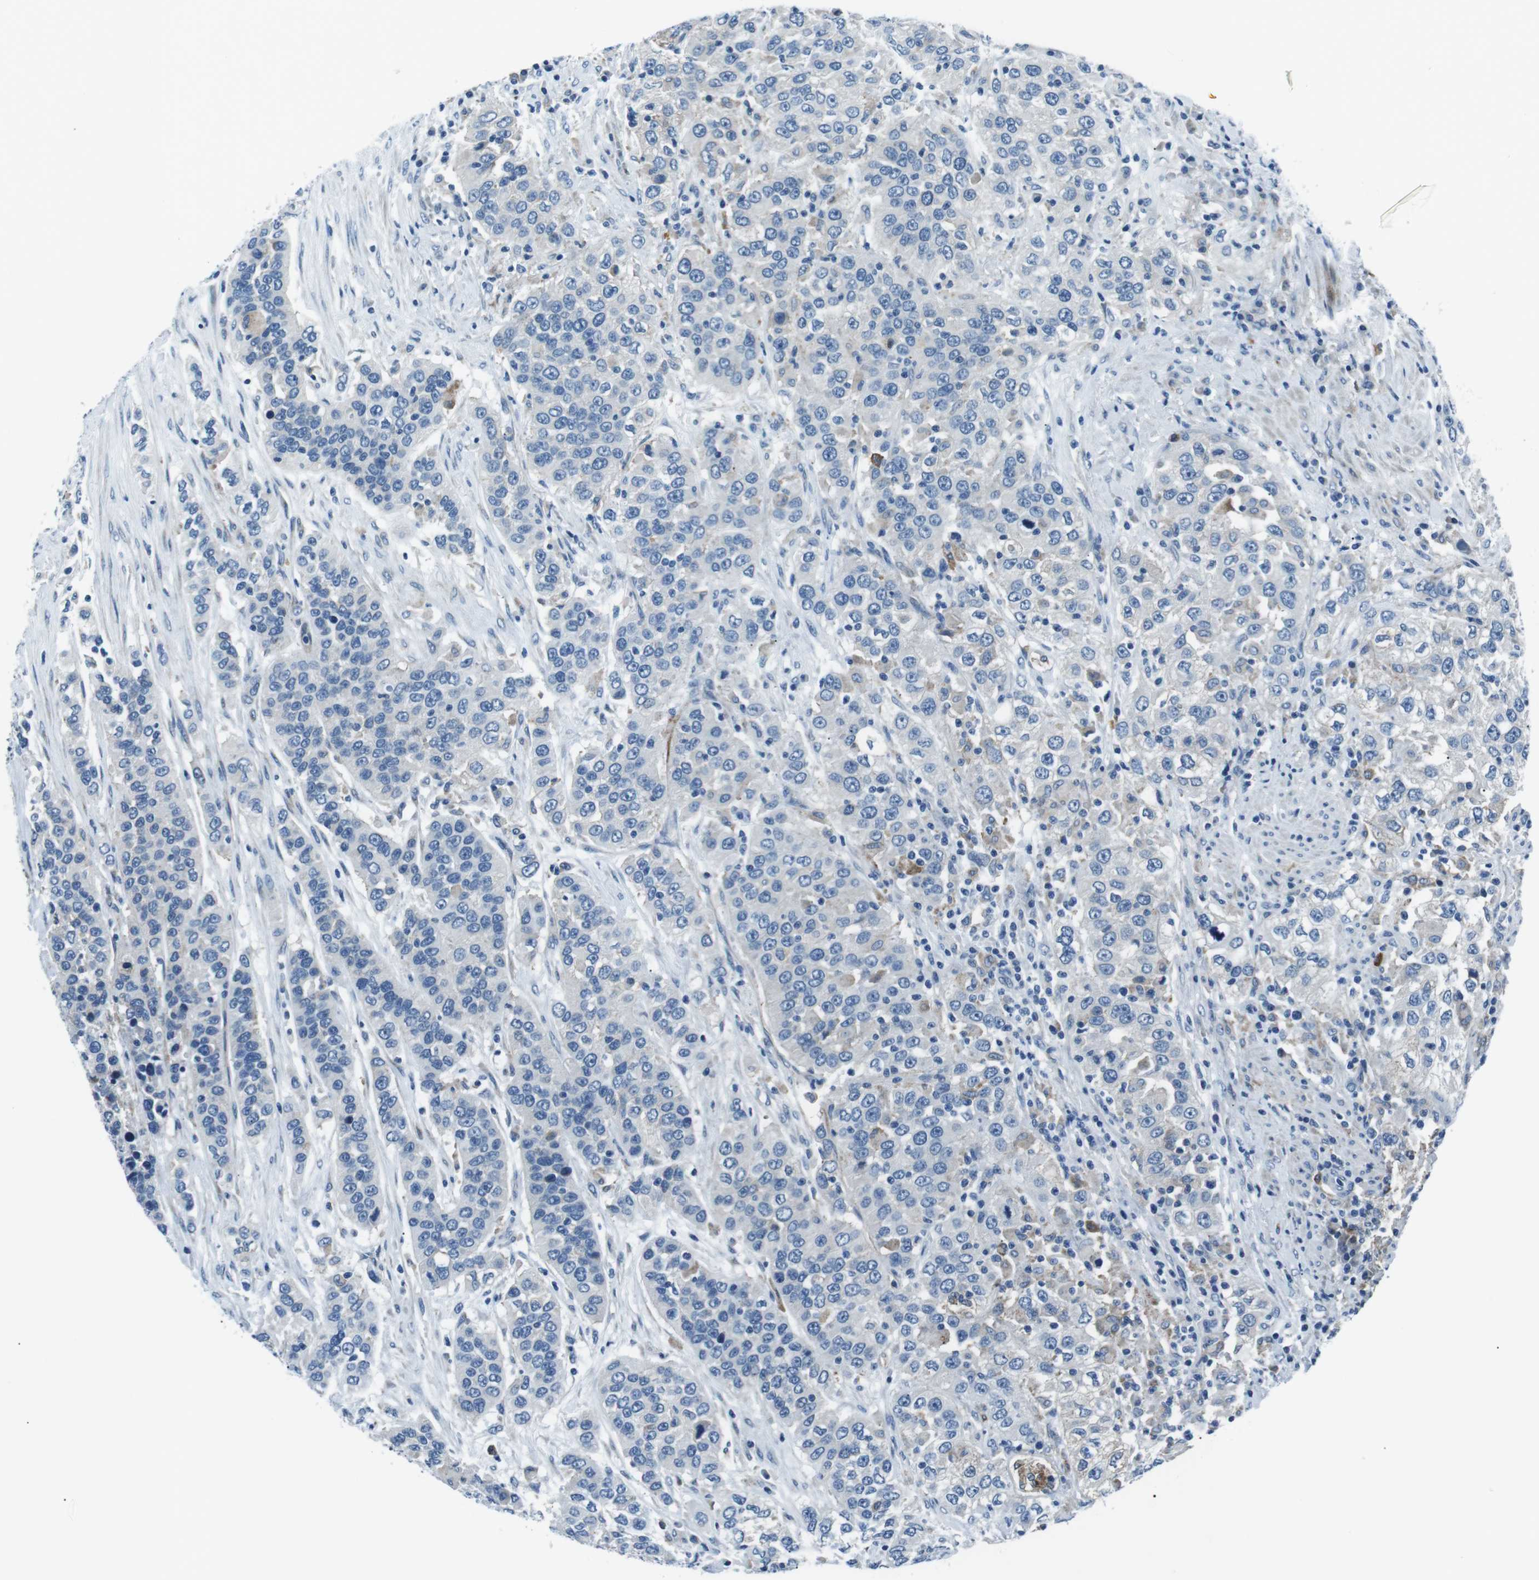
{"staining": {"intensity": "negative", "quantity": "none", "location": "none"}, "tissue": "urothelial cancer", "cell_type": "Tumor cells", "image_type": "cancer", "snomed": [{"axis": "morphology", "description": "Urothelial carcinoma, High grade"}, {"axis": "topography", "description": "Urinary bladder"}], "caption": "Immunohistochemistry photomicrograph of neoplastic tissue: urothelial cancer stained with DAB reveals no significant protein positivity in tumor cells. (Brightfield microscopy of DAB IHC at high magnification).", "gene": "CSF2RA", "patient": {"sex": "female", "age": 80}}